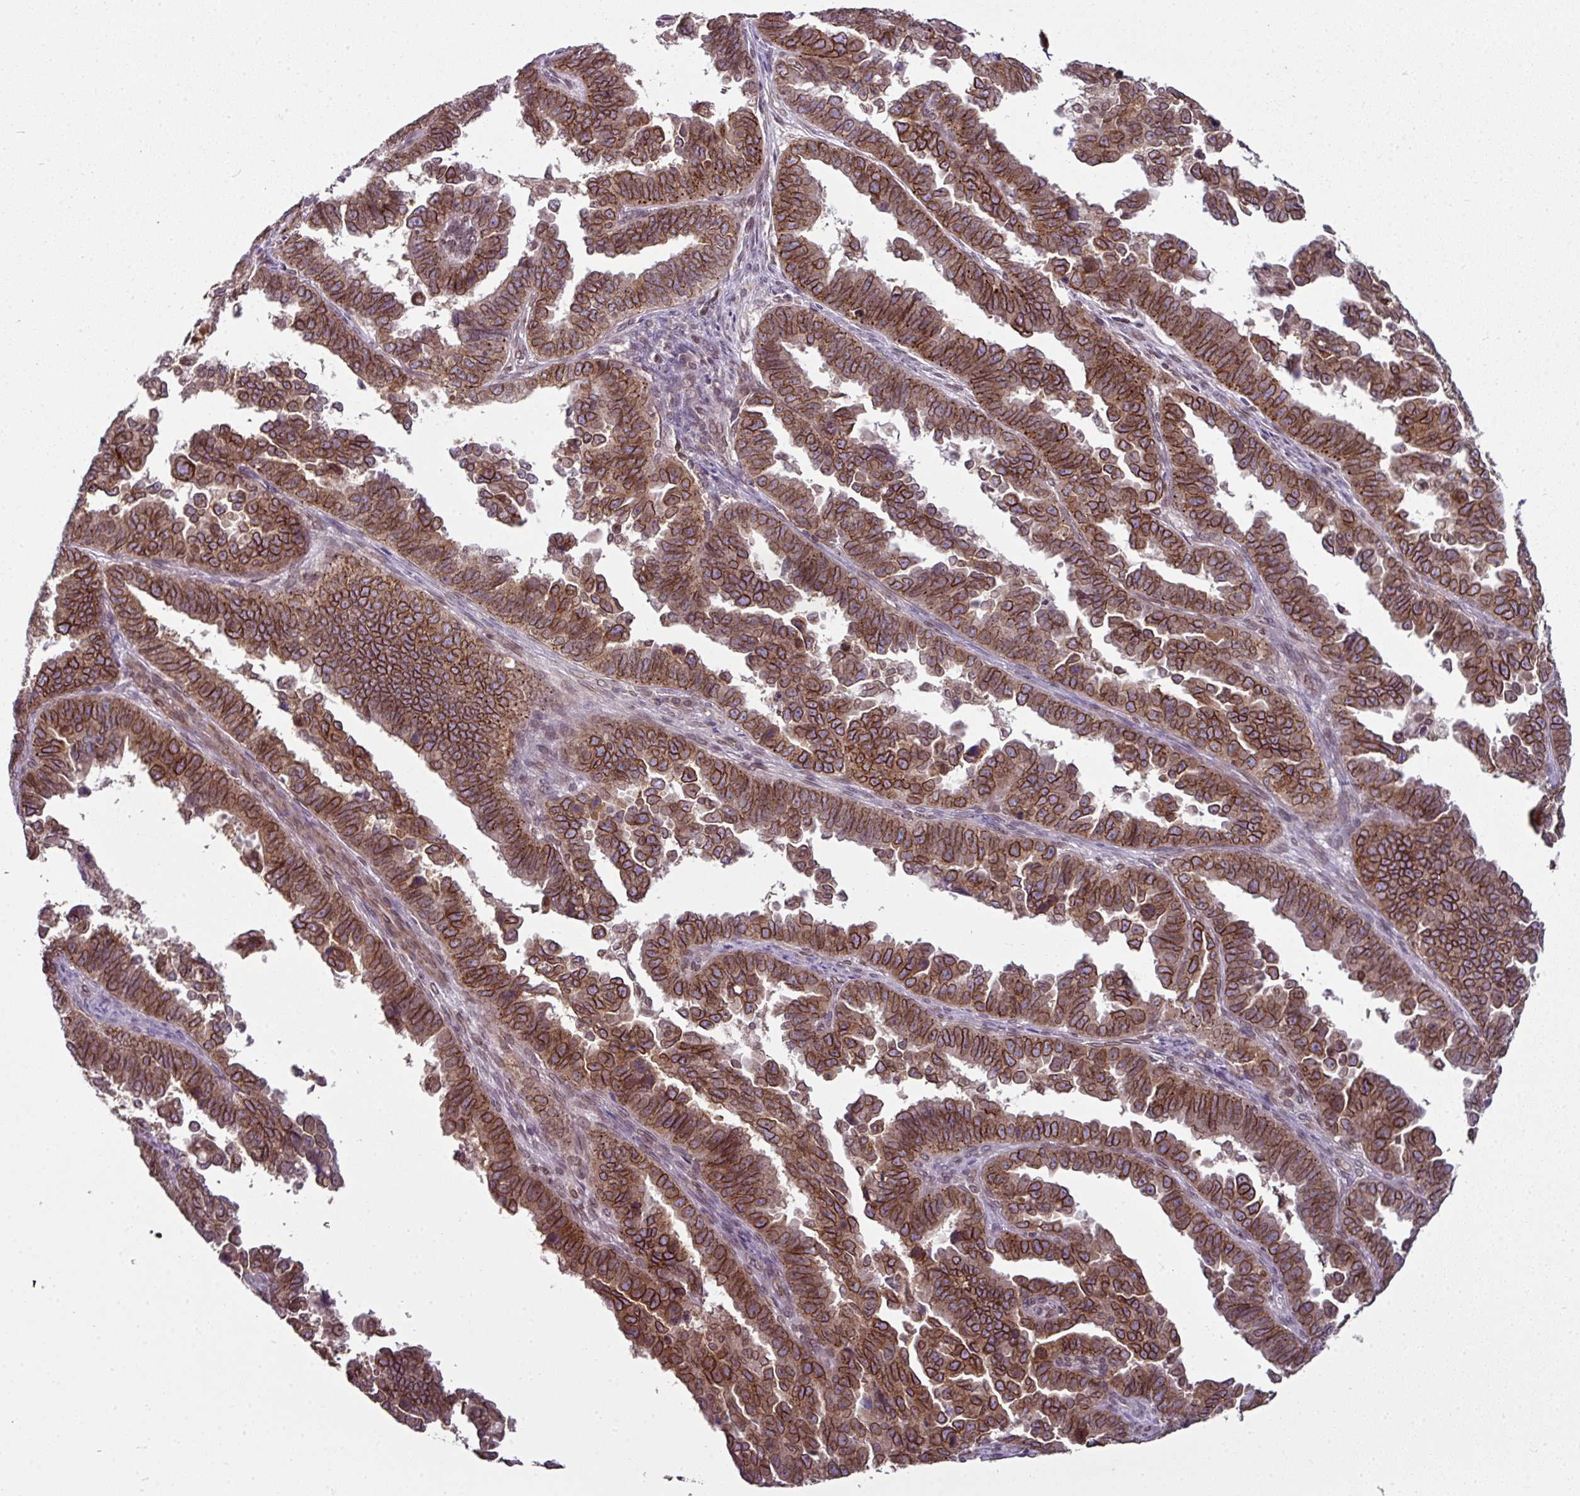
{"staining": {"intensity": "strong", "quantity": ">75%", "location": "cytoplasmic/membranous,nuclear"}, "tissue": "endometrial cancer", "cell_type": "Tumor cells", "image_type": "cancer", "snomed": [{"axis": "morphology", "description": "Adenocarcinoma, NOS"}, {"axis": "topography", "description": "Endometrium"}], "caption": "Protein expression by immunohistochemistry (IHC) exhibits strong cytoplasmic/membranous and nuclear staining in about >75% of tumor cells in adenocarcinoma (endometrial). (Brightfield microscopy of DAB IHC at high magnification).", "gene": "RANGAP1", "patient": {"sex": "female", "age": 75}}